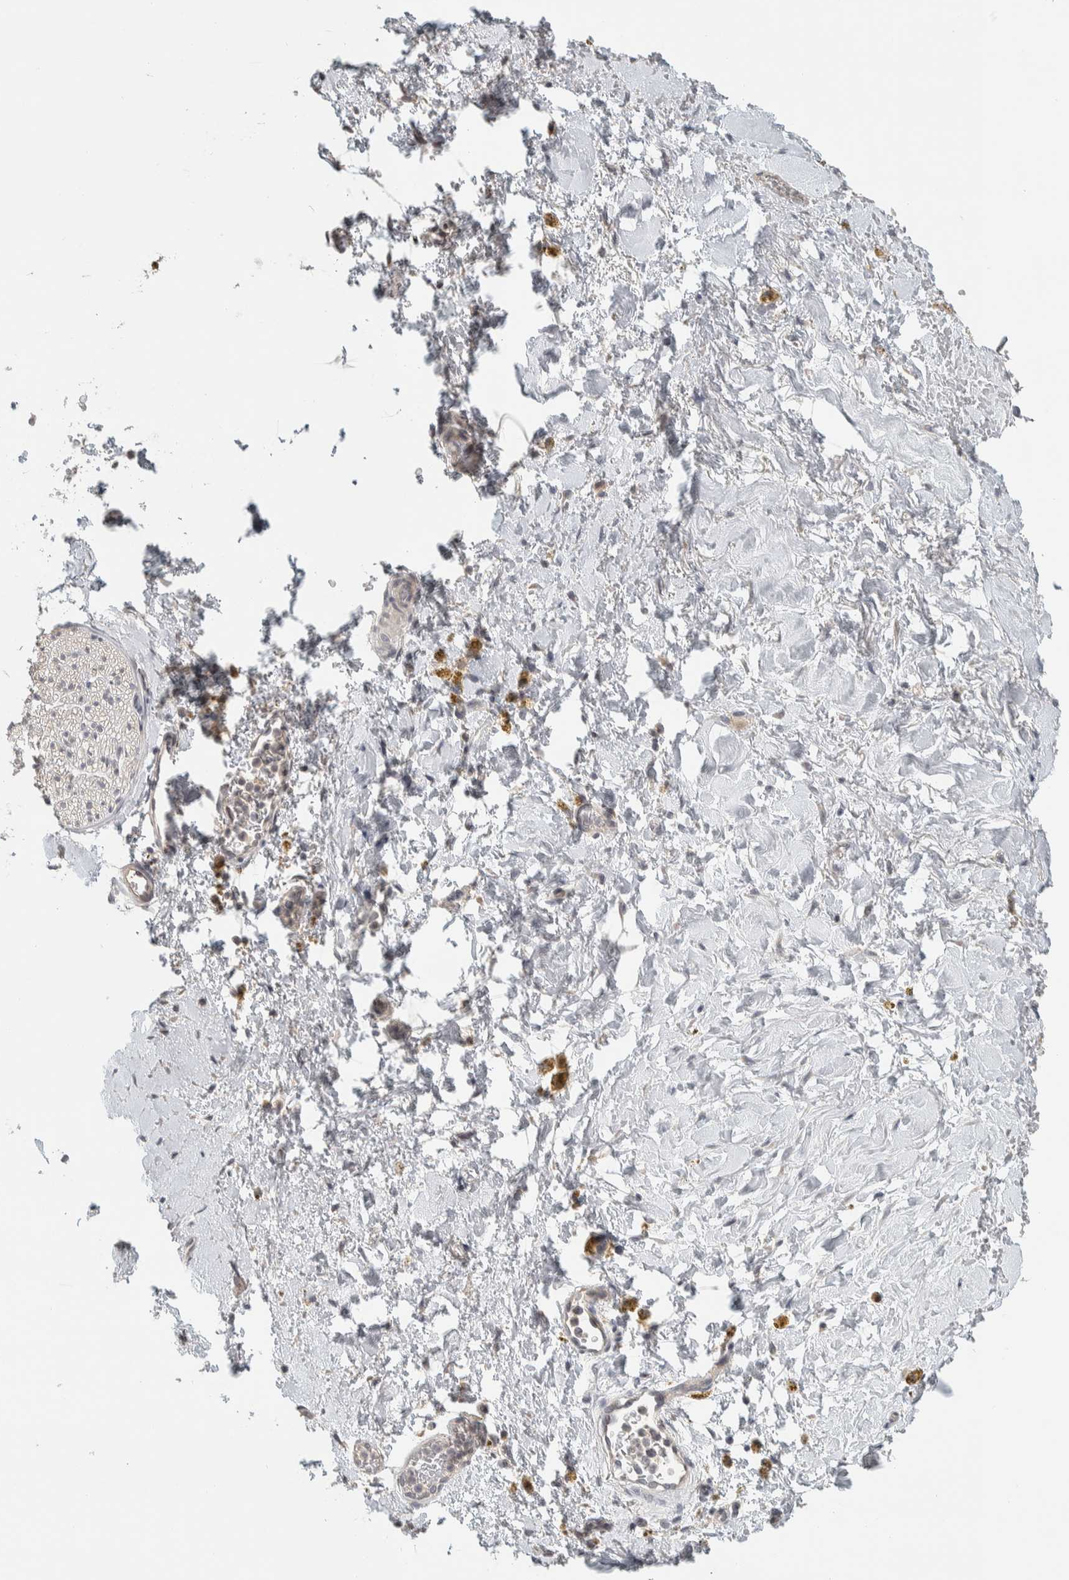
{"staining": {"intensity": "negative", "quantity": "none", "location": "none"}, "tissue": "adipose tissue", "cell_type": "Adipocytes", "image_type": "normal", "snomed": [{"axis": "morphology", "description": "Normal tissue, NOS"}, {"axis": "topography", "description": "Kidney"}, {"axis": "topography", "description": "Peripheral nerve tissue"}], "caption": "The histopathology image demonstrates no significant positivity in adipocytes of adipose tissue.", "gene": "AFP", "patient": {"sex": "male", "age": 7}}